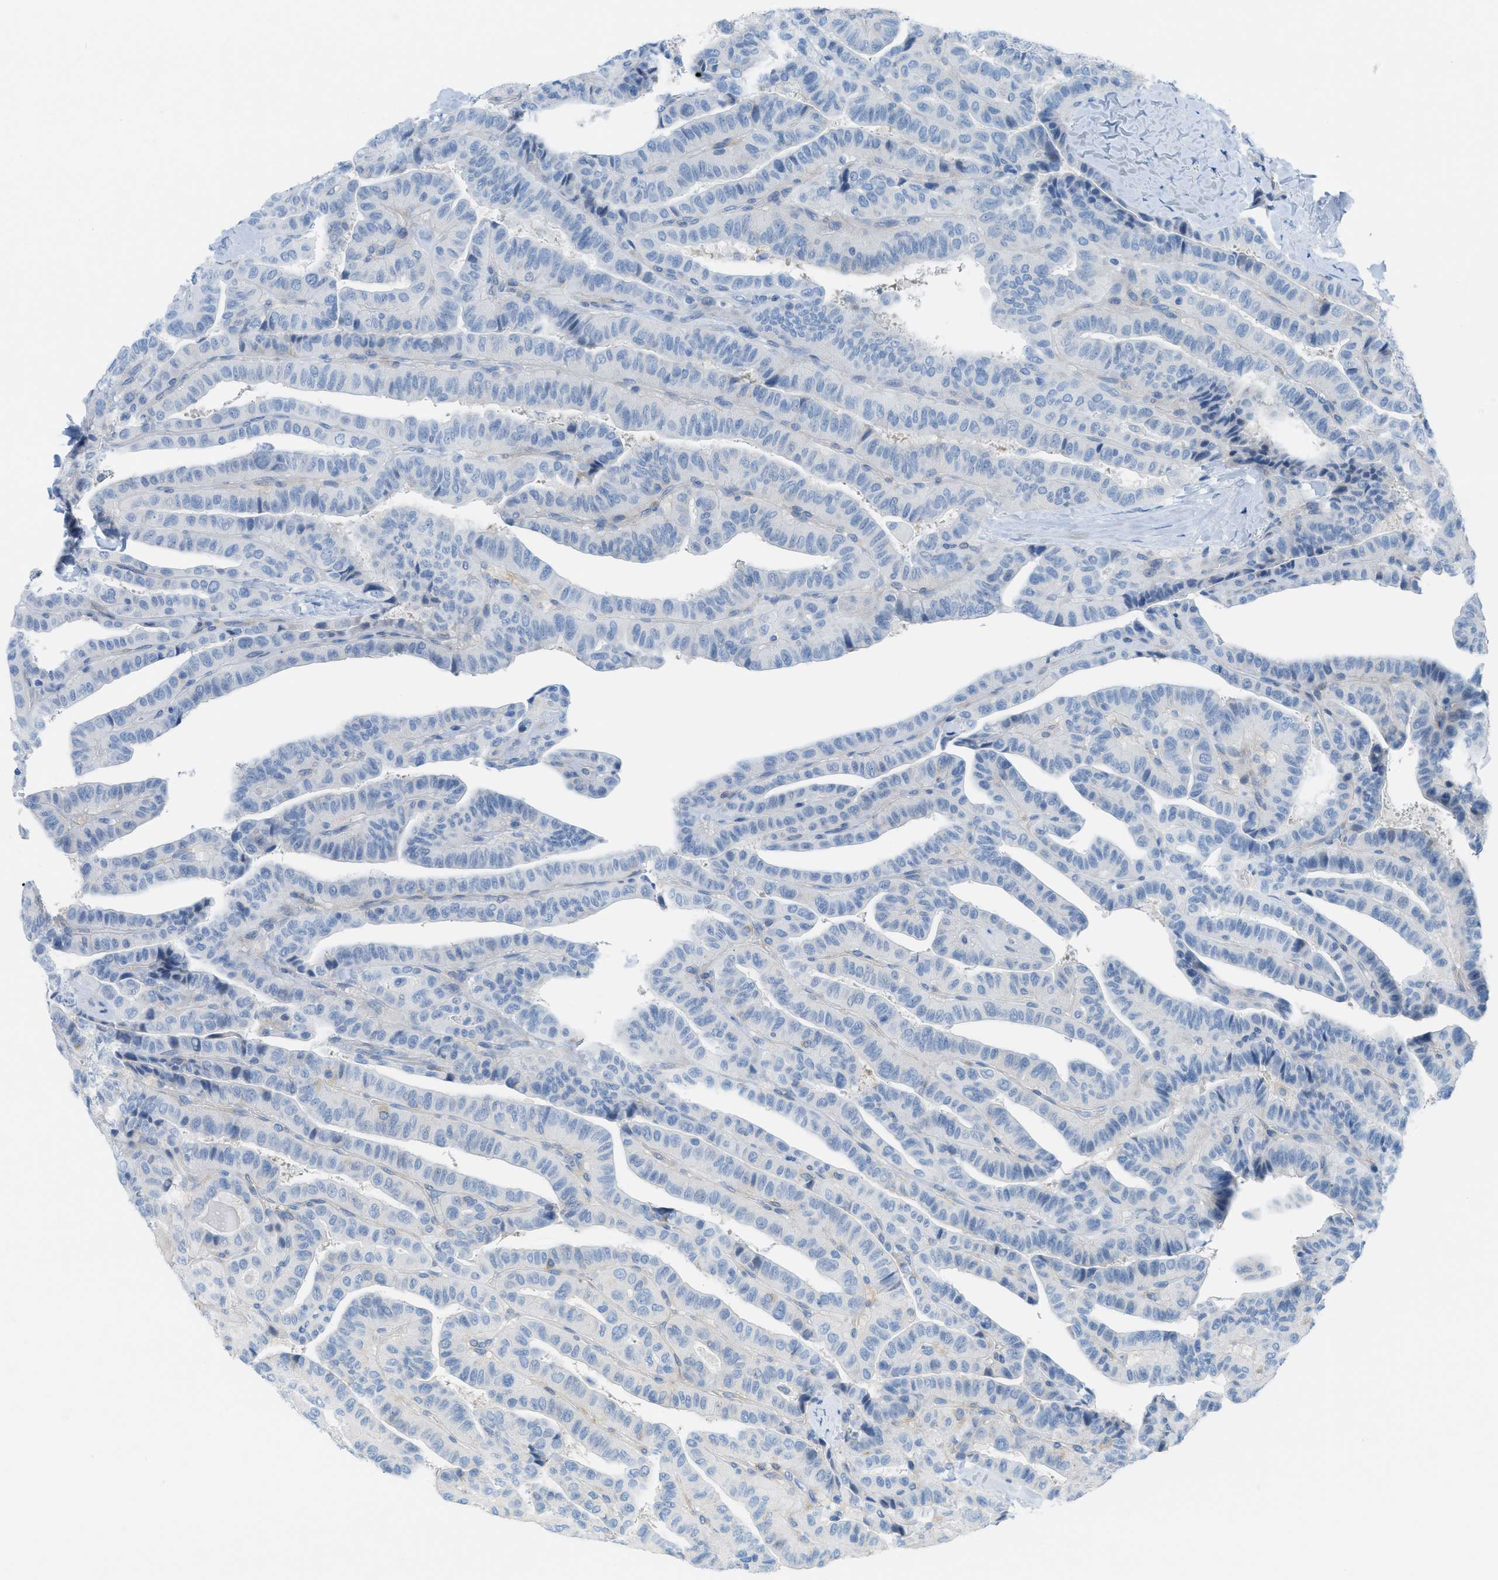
{"staining": {"intensity": "negative", "quantity": "none", "location": "none"}, "tissue": "thyroid cancer", "cell_type": "Tumor cells", "image_type": "cancer", "snomed": [{"axis": "morphology", "description": "Papillary adenocarcinoma, NOS"}, {"axis": "topography", "description": "Thyroid gland"}], "caption": "IHC histopathology image of neoplastic tissue: papillary adenocarcinoma (thyroid) stained with DAB (3,3'-diaminobenzidine) displays no significant protein positivity in tumor cells.", "gene": "ASGR1", "patient": {"sex": "male", "age": 77}}